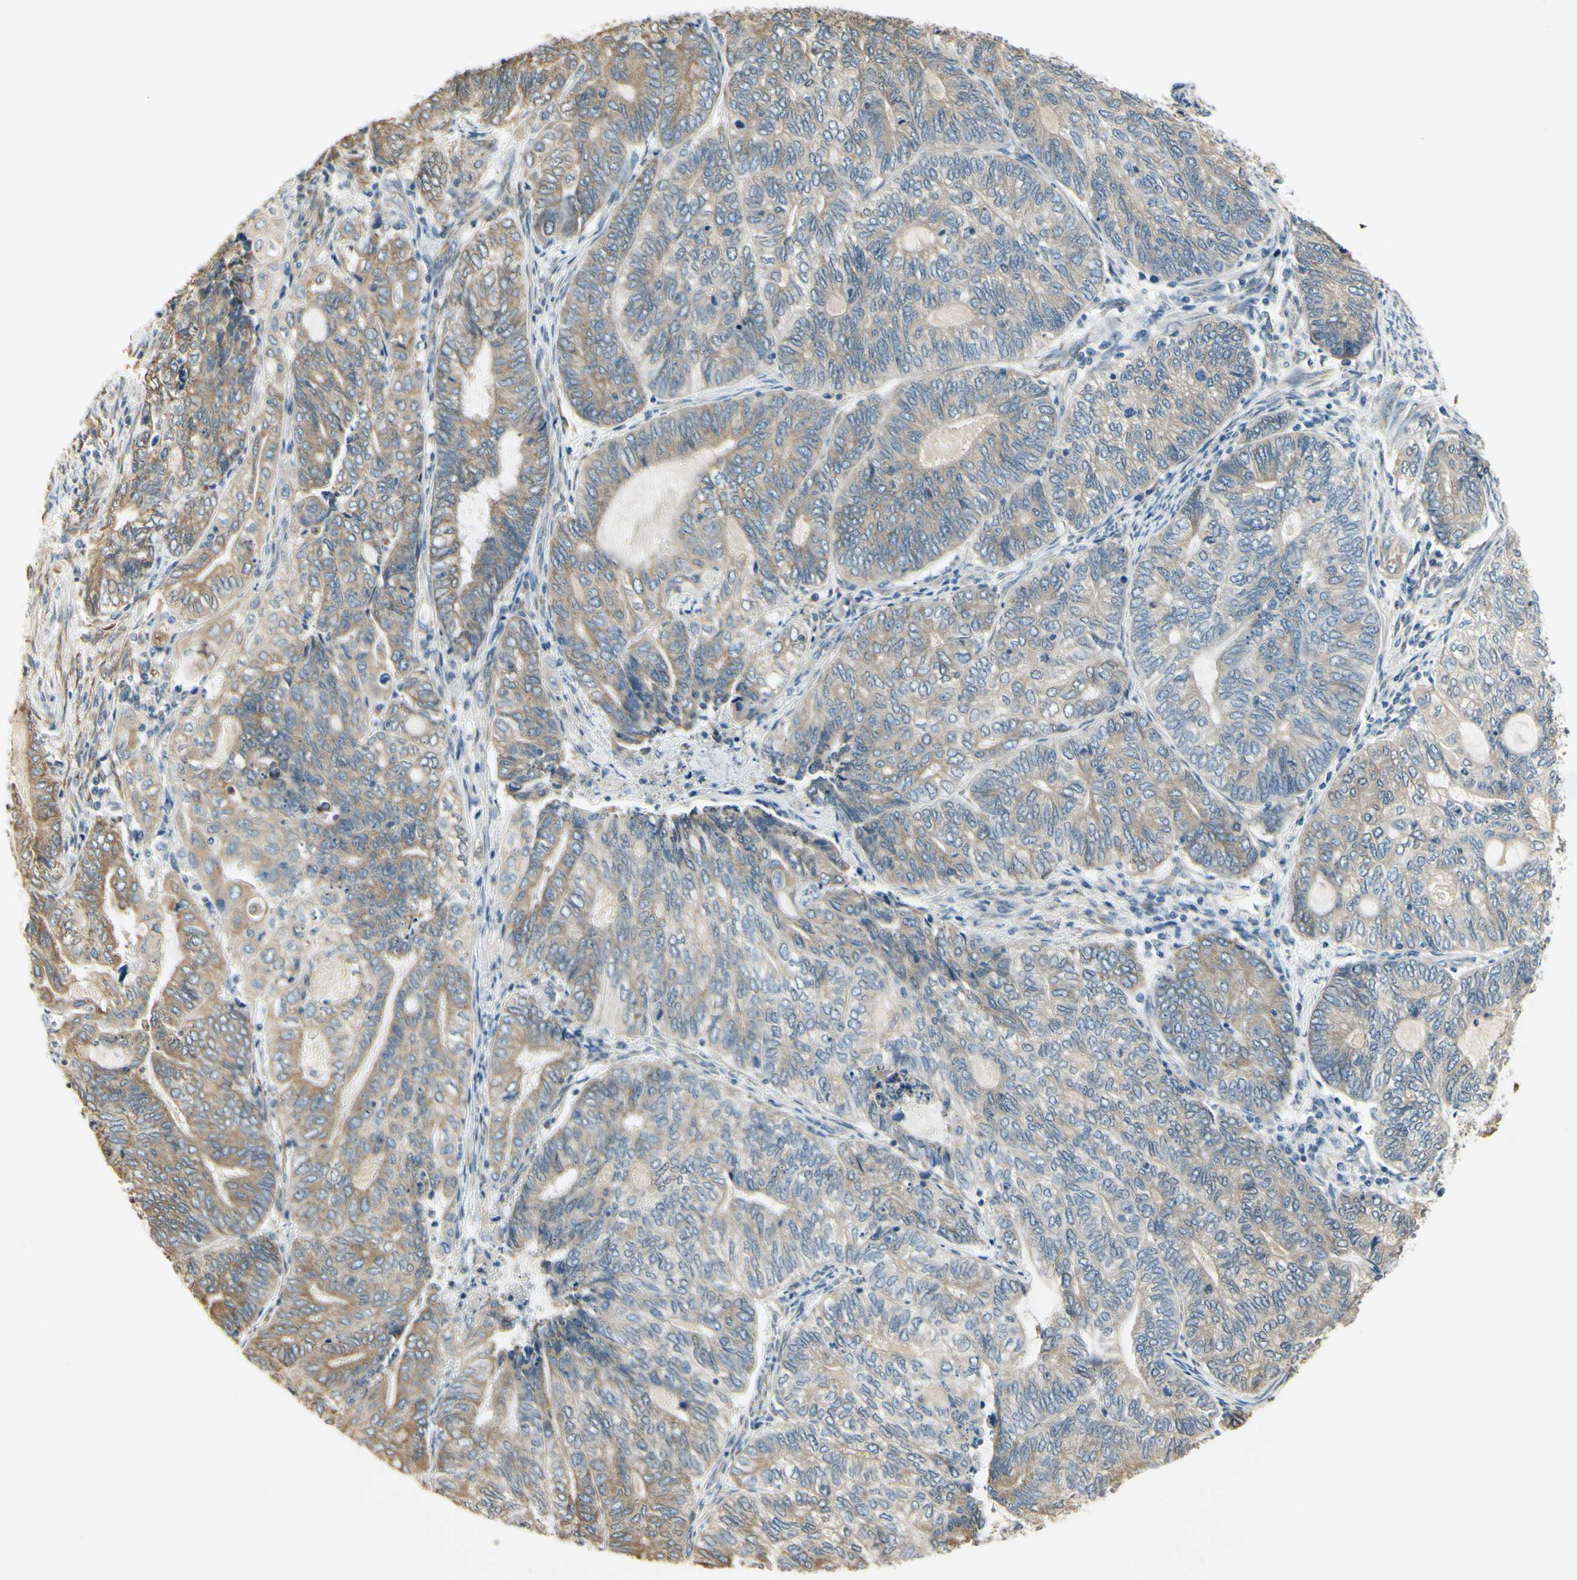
{"staining": {"intensity": "weak", "quantity": ">75%", "location": "cytoplasmic/membranous"}, "tissue": "endometrial cancer", "cell_type": "Tumor cells", "image_type": "cancer", "snomed": [{"axis": "morphology", "description": "Adenocarcinoma, NOS"}, {"axis": "topography", "description": "Uterus"}, {"axis": "topography", "description": "Endometrium"}], "caption": "Immunohistochemistry staining of endometrial cancer, which demonstrates low levels of weak cytoplasmic/membranous expression in about >75% of tumor cells indicating weak cytoplasmic/membranous protein expression. The staining was performed using DAB (brown) for protein detection and nuclei were counterstained in hematoxylin (blue).", "gene": "IGDCC4", "patient": {"sex": "female", "age": 70}}